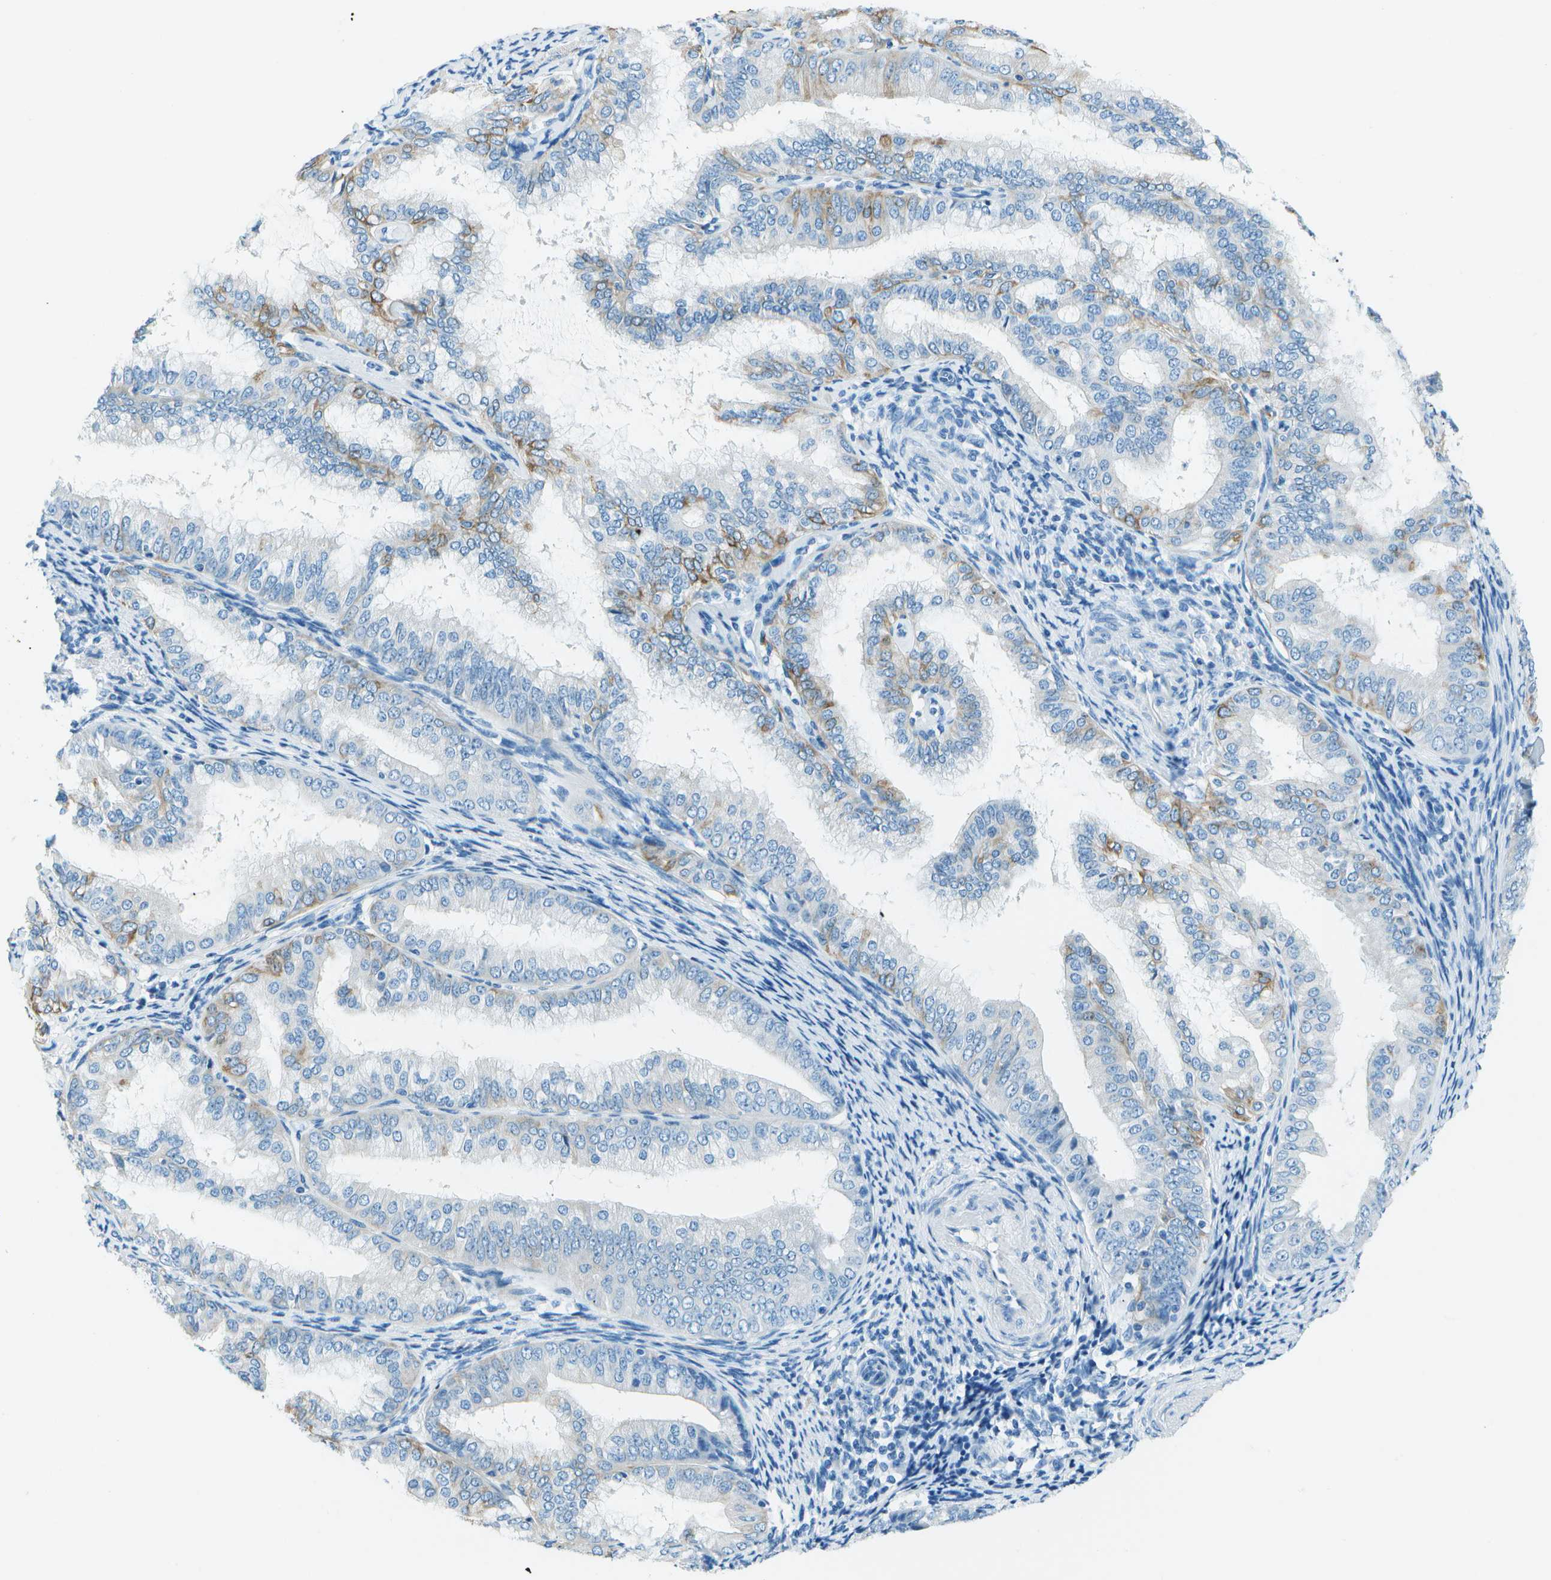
{"staining": {"intensity": "moderate", "quantity": "<25%", "location": "cytoplasmic/membranous"}, "tissue": "endometrial cancer", "cell_type": "Tumor cells", "image_type": "cancer", "snomed": [{"axis": "morphology", "description": "Adenocarcinoma, NOS"}, {"axis": "topography", "description": "Endometrium"}], "caption": "Protein staining of endometrial adenocarcinoma tissue exhibits moderate cytoplasmic/membranous positivity in approximately <25% of tumor cells. (Stains: DAB (3,3'-diaminobenzidine) in brown, nuclei in blue, Microscopy: brightfield microscopy at high magnification).", "gene": "SLC16A10", "patient": {"sex": "female", "age": 63}}